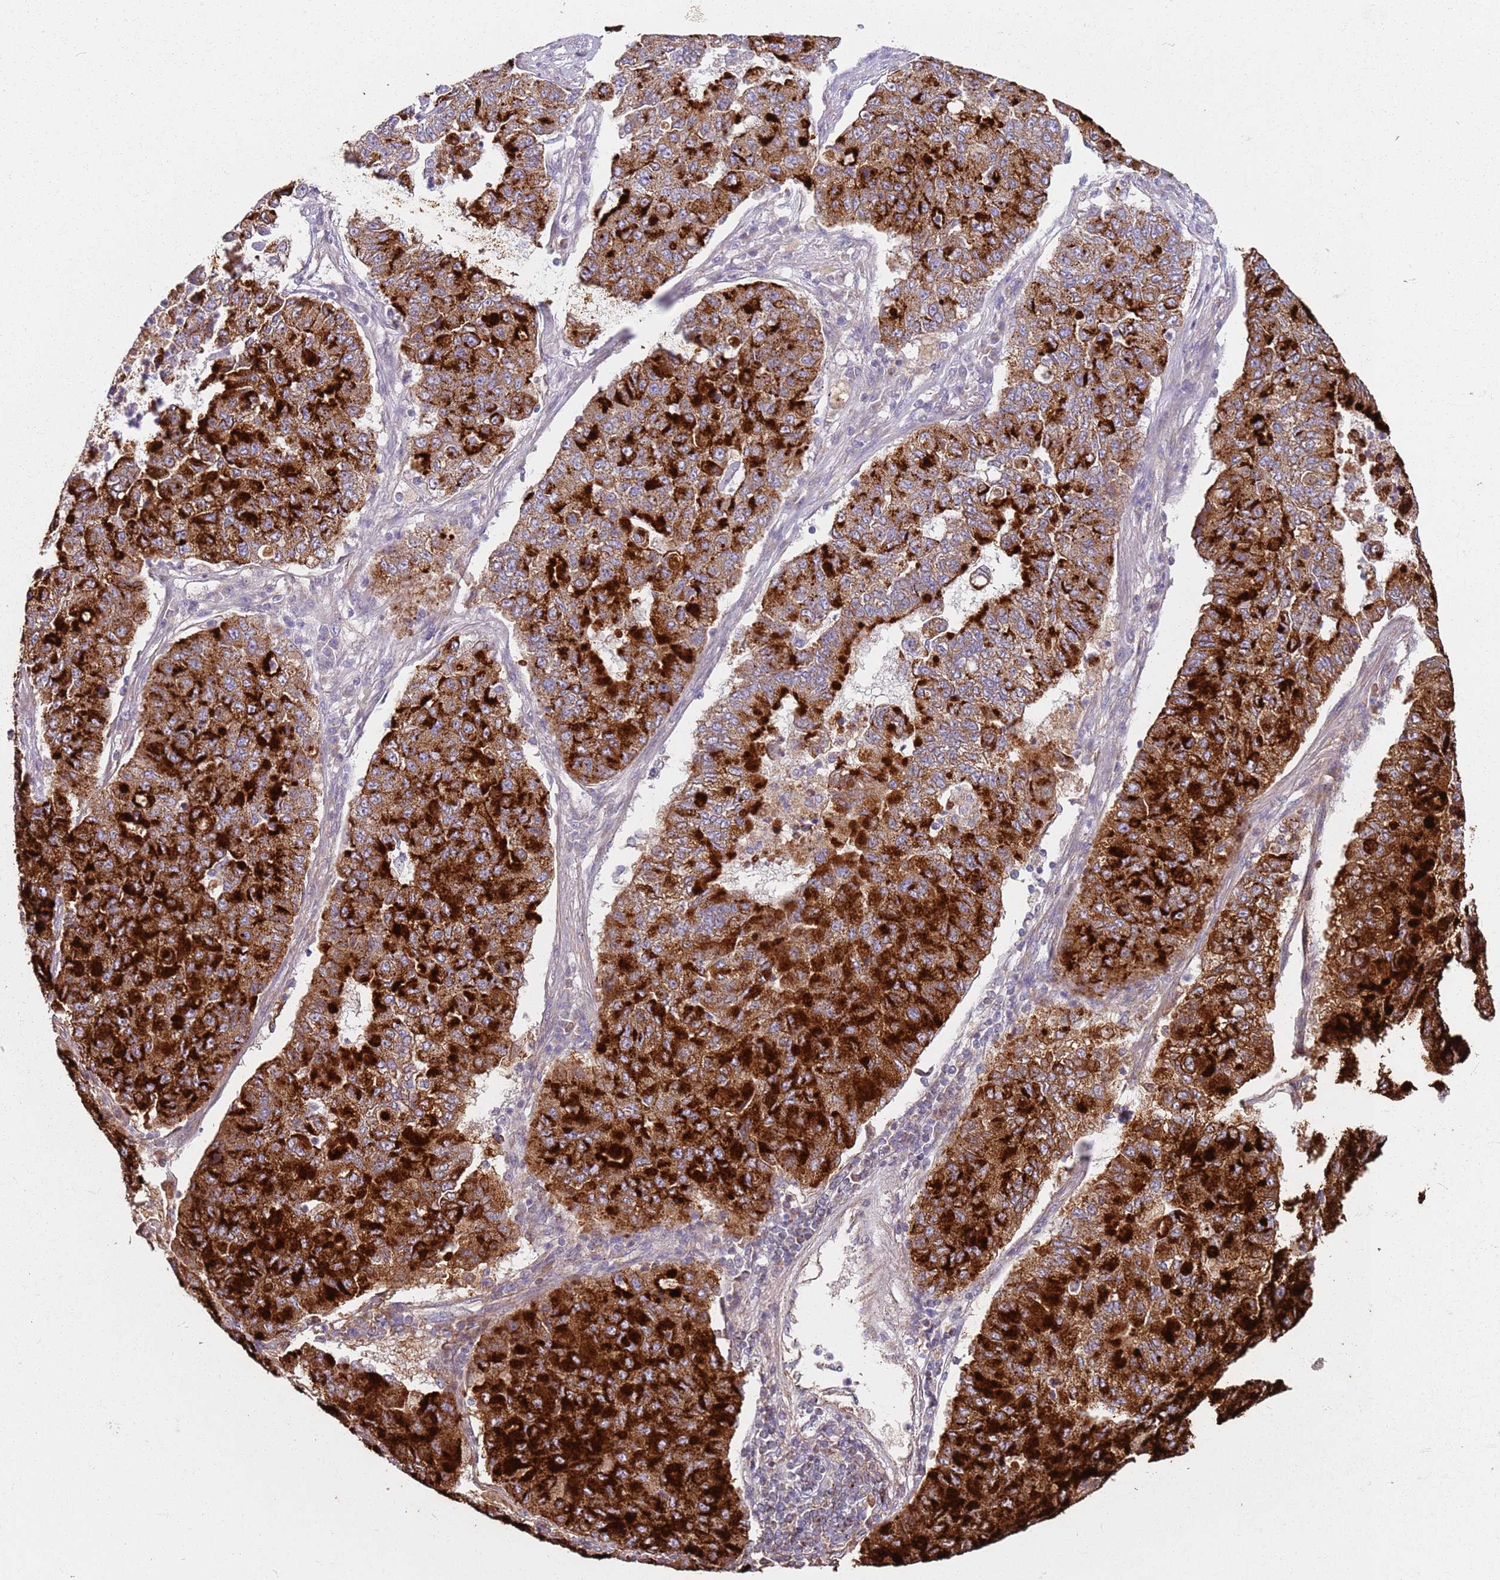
{"staining": {"intensity": "strong", "quantity": ">75%", "location": "cytoplasmic/membranous"}, "tissue": "lung cancer", "cell_type": "Tumor cells", "image_type": "cancer", "snomed": [{"axis": "morphology", "description": "Squamous cell carcinoma, NOS"}, {"axis": "topography", "description": "Lung"}], "caption": "DAB (3,3'-diaminobenzidine) immunohistochemical staining of lung squamous cell carcinoma displays strong cytoplasmic/membranous protein expression in approximately >75% of tumor cells.", "gene": "ALS2", "patient": {"sex": "male", "age": 74}}